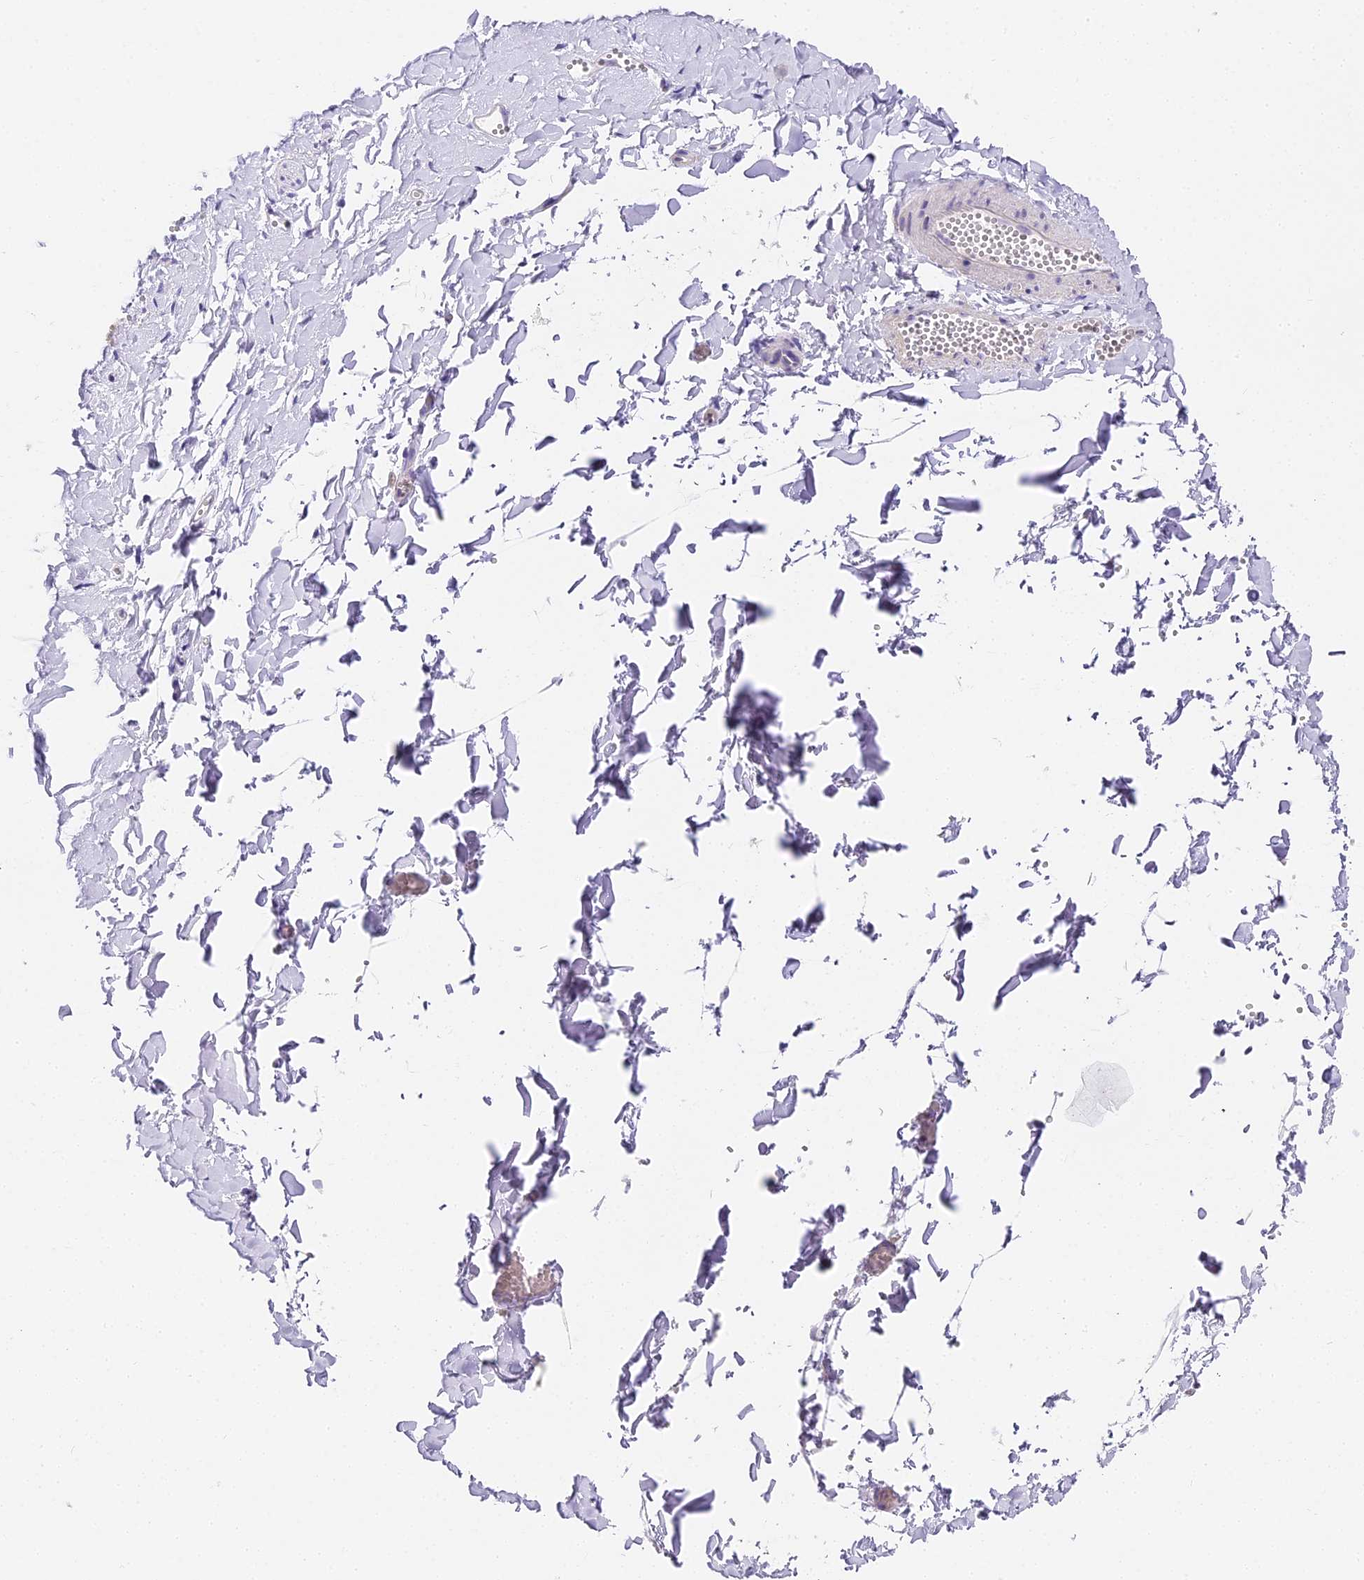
{"staining": {"intensity": "negative", "quantity": "none", "location": "none"}, "tissue": "adipose tissue", "cell_type": "Adipocytes", "image_type": "normal", "snomed": [{"axis": "morphology", "description": "Normal tissue, NOS"}, {"axis": "topography", "description": "Gallbladder"}, {"axis": "topography", "description": "Peripheral nerve tissue"}], "caption": "The image exhibits no significant expression in adipocytes of adipose tissue.", "gene": "ABHD14A", "patient": {"sex": "male", "age": 38}}